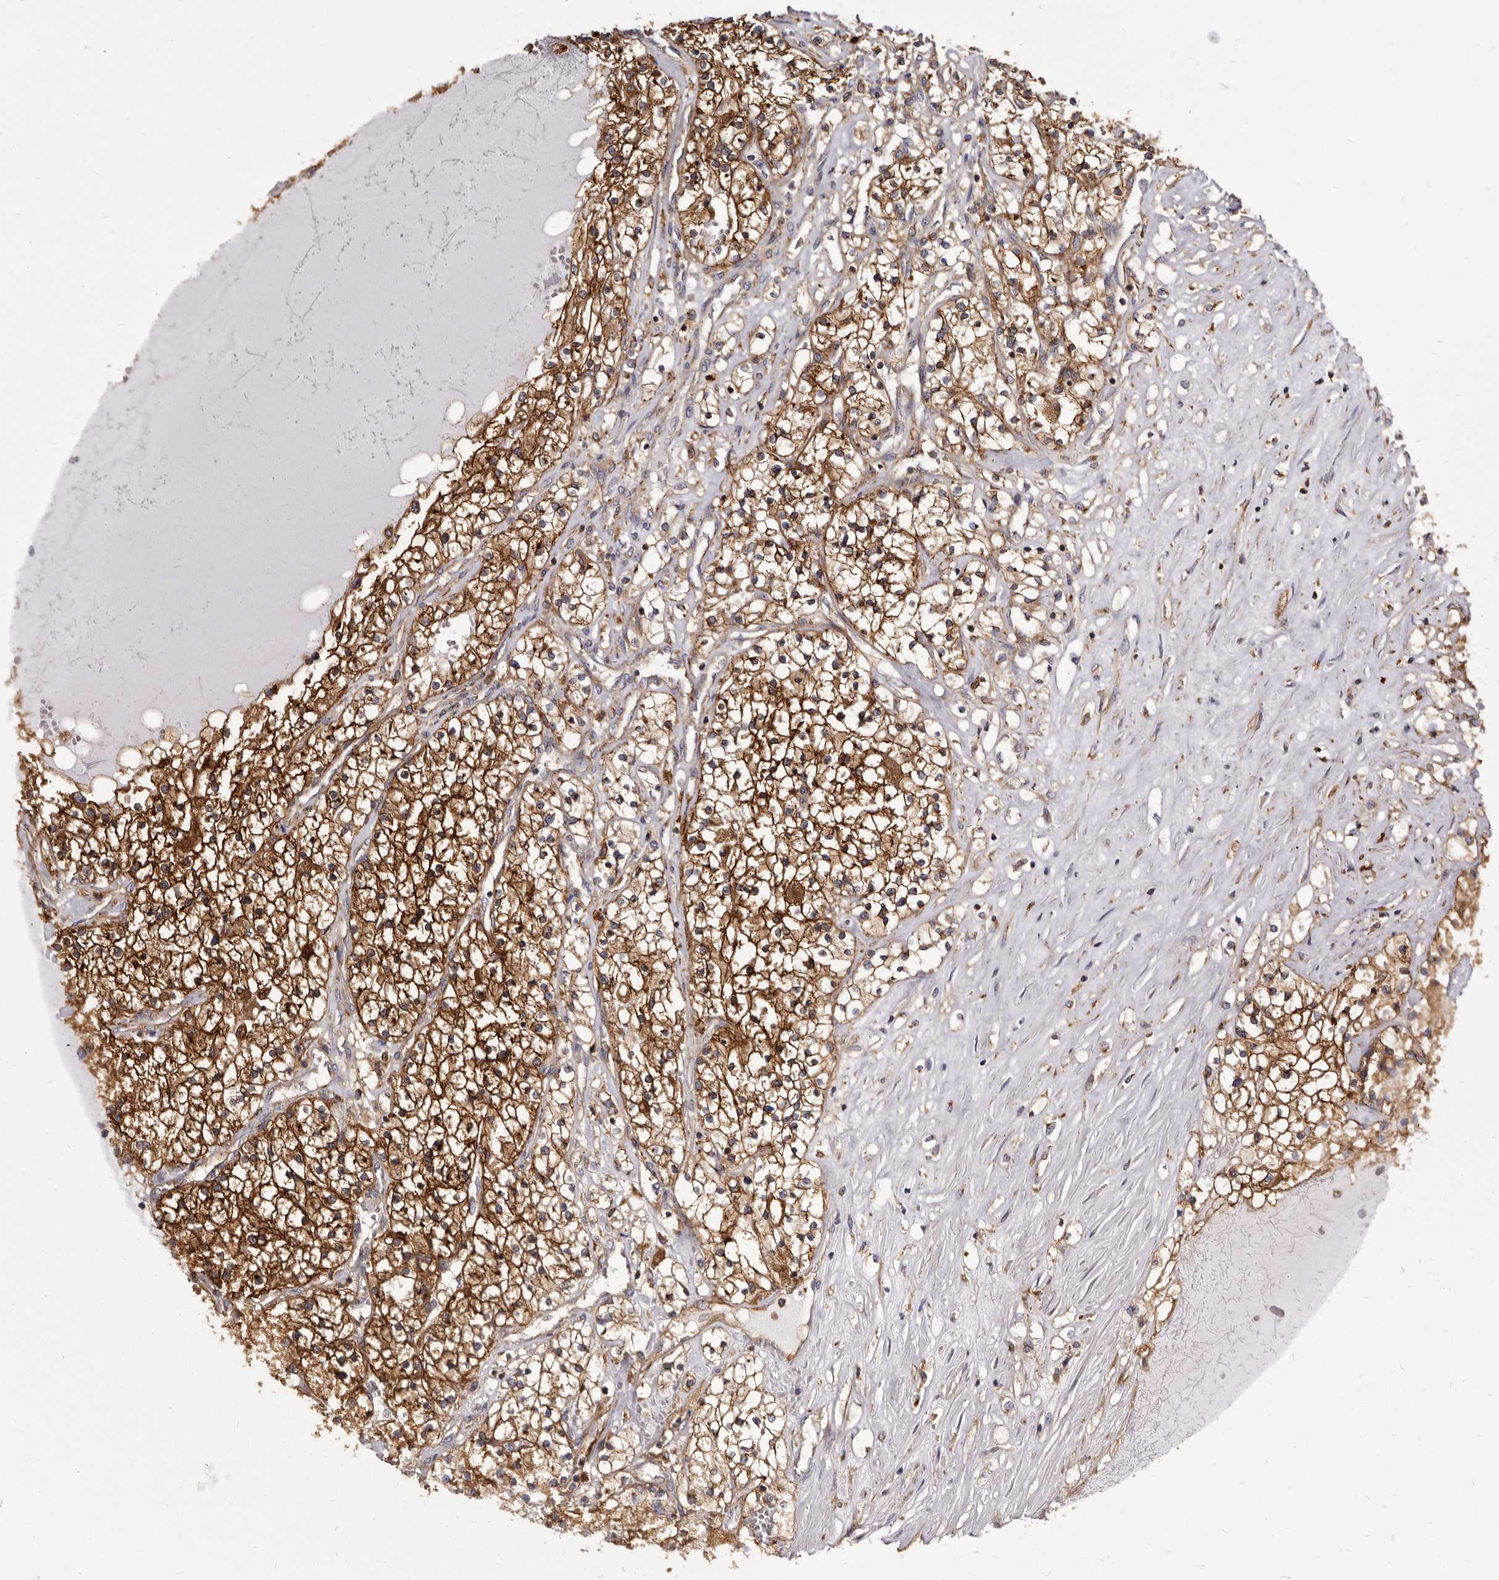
{"staining": {"intensity": "strong", "quantity": ">75%", "location": "cytoplasmic/membranous"}, "tissue": "renal cancer", "cell_type": "Tumor cells", "image_type": "cancer", "snomed": [{"axis": "morphology", "description": "Normal tissue, NOS"}, {"axis": "morphology", "description": "Adenocarcinoma, NOS"}, {"axis": "topography", "description": "Kidney"}], "caption": "An image of human renal cancer stained for a protein reveals strong cytoplasmic/membranous brown staining in tumor cells.", "gene": "TPD52", "patient": {"sex": "male", "age": 68}}